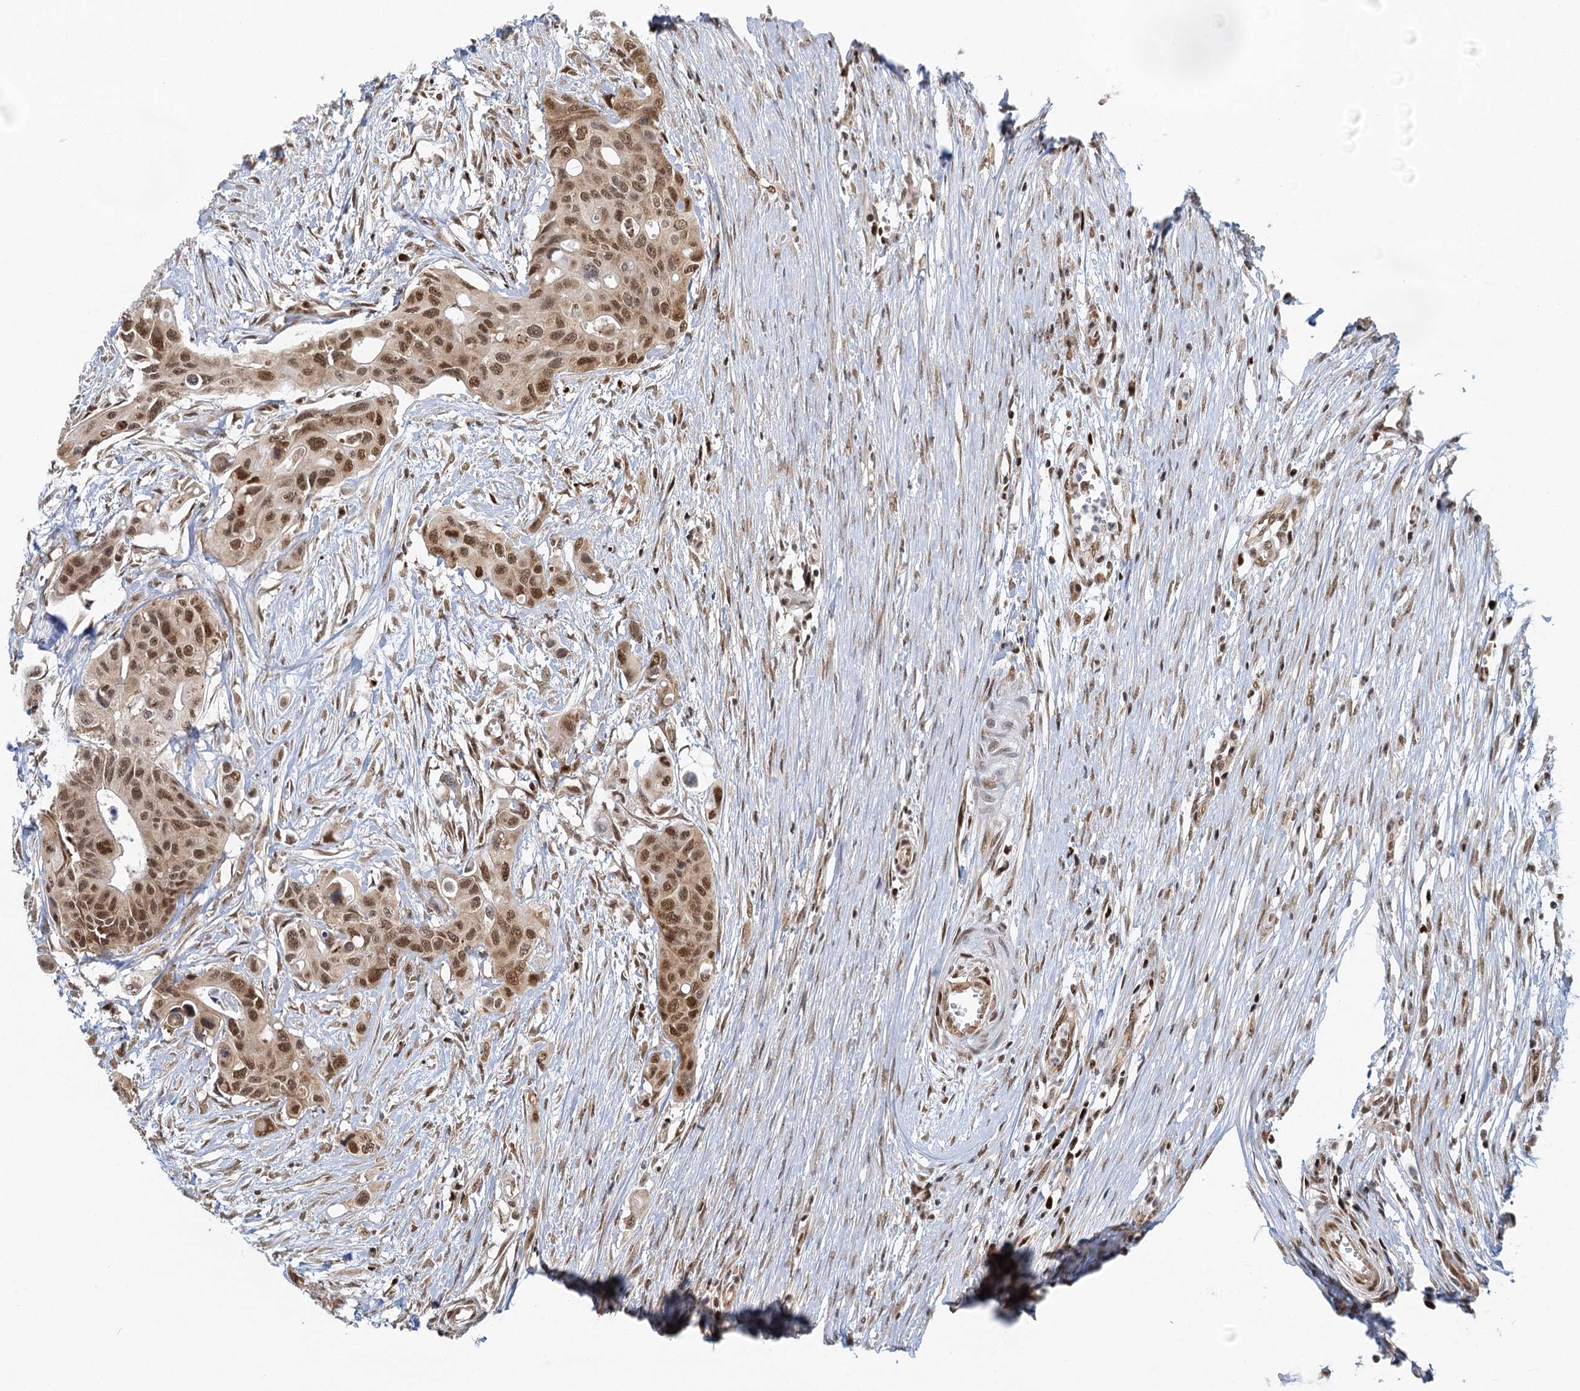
{"staining": {"intensity": "moderate", "quantity": ">75%", "location": "cytoplasmic/membranous,nuclear"}, "tissue": "colorectal cancer", "cell_type": "Tumor cells", "image_type": "cancer", "snomed": [{"axis": "morphology", "description": "Adenocarcinoma, NOS"}, {"axis": "topography", "description": "Colon"}], "caption": "High-magnification brightfield microscopy of colorectal cancer stained with DAB (brown) and counterstained with hematoxylin (blue). tumor cells exhibit moderate cytoplasmic/membranous and nuclear staining is present in approximately>75% of cells. The staining was performed using DAB (3,3'-diaminobenzidine), with brown indicating positive protein expression. Nuclei are stained blue with hematoxylin.", "gene": "GPATCH11", "patient": {"sex": "male", "age": 77}}